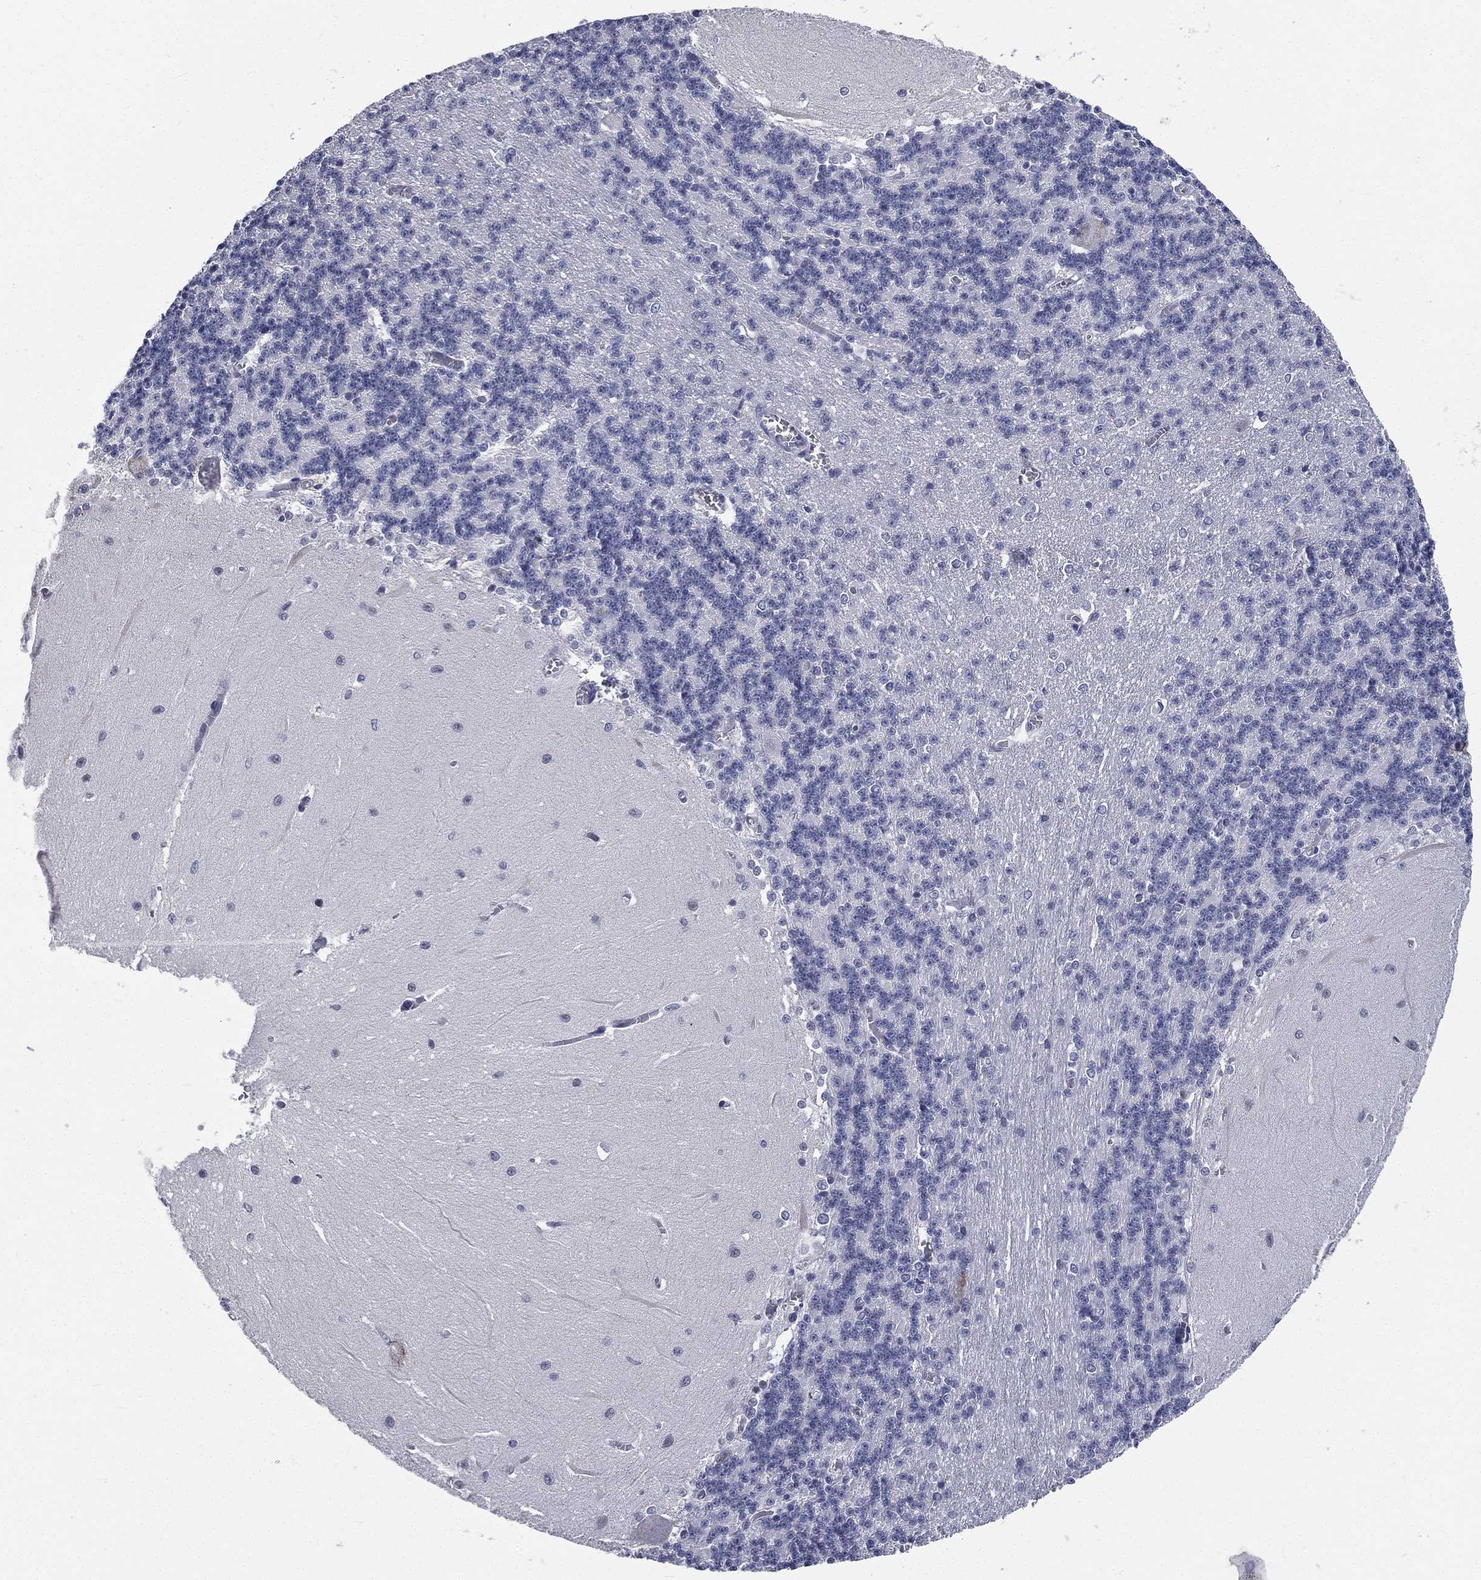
{"staining": {"intensity": "negative", "quantity": "none", "location": "none"}, "tissue": "cerebellum", "cell_type": "Cells in granular layer", "image_type": "normal", "snomed": [{"axis": "morphology", "description": "Normal tissue, NOS"}, {"axis": "topography", "description": "Cerebellum"}], "caption": "Micrograph shows no protein positivity in cells in granular layer of unremarkable cerebellum. (Brightfield microscopy of DAB immunohistochemistry at high magnification).", "gene": "IFT27", "patient": {"sex": "male", "age": 37}}